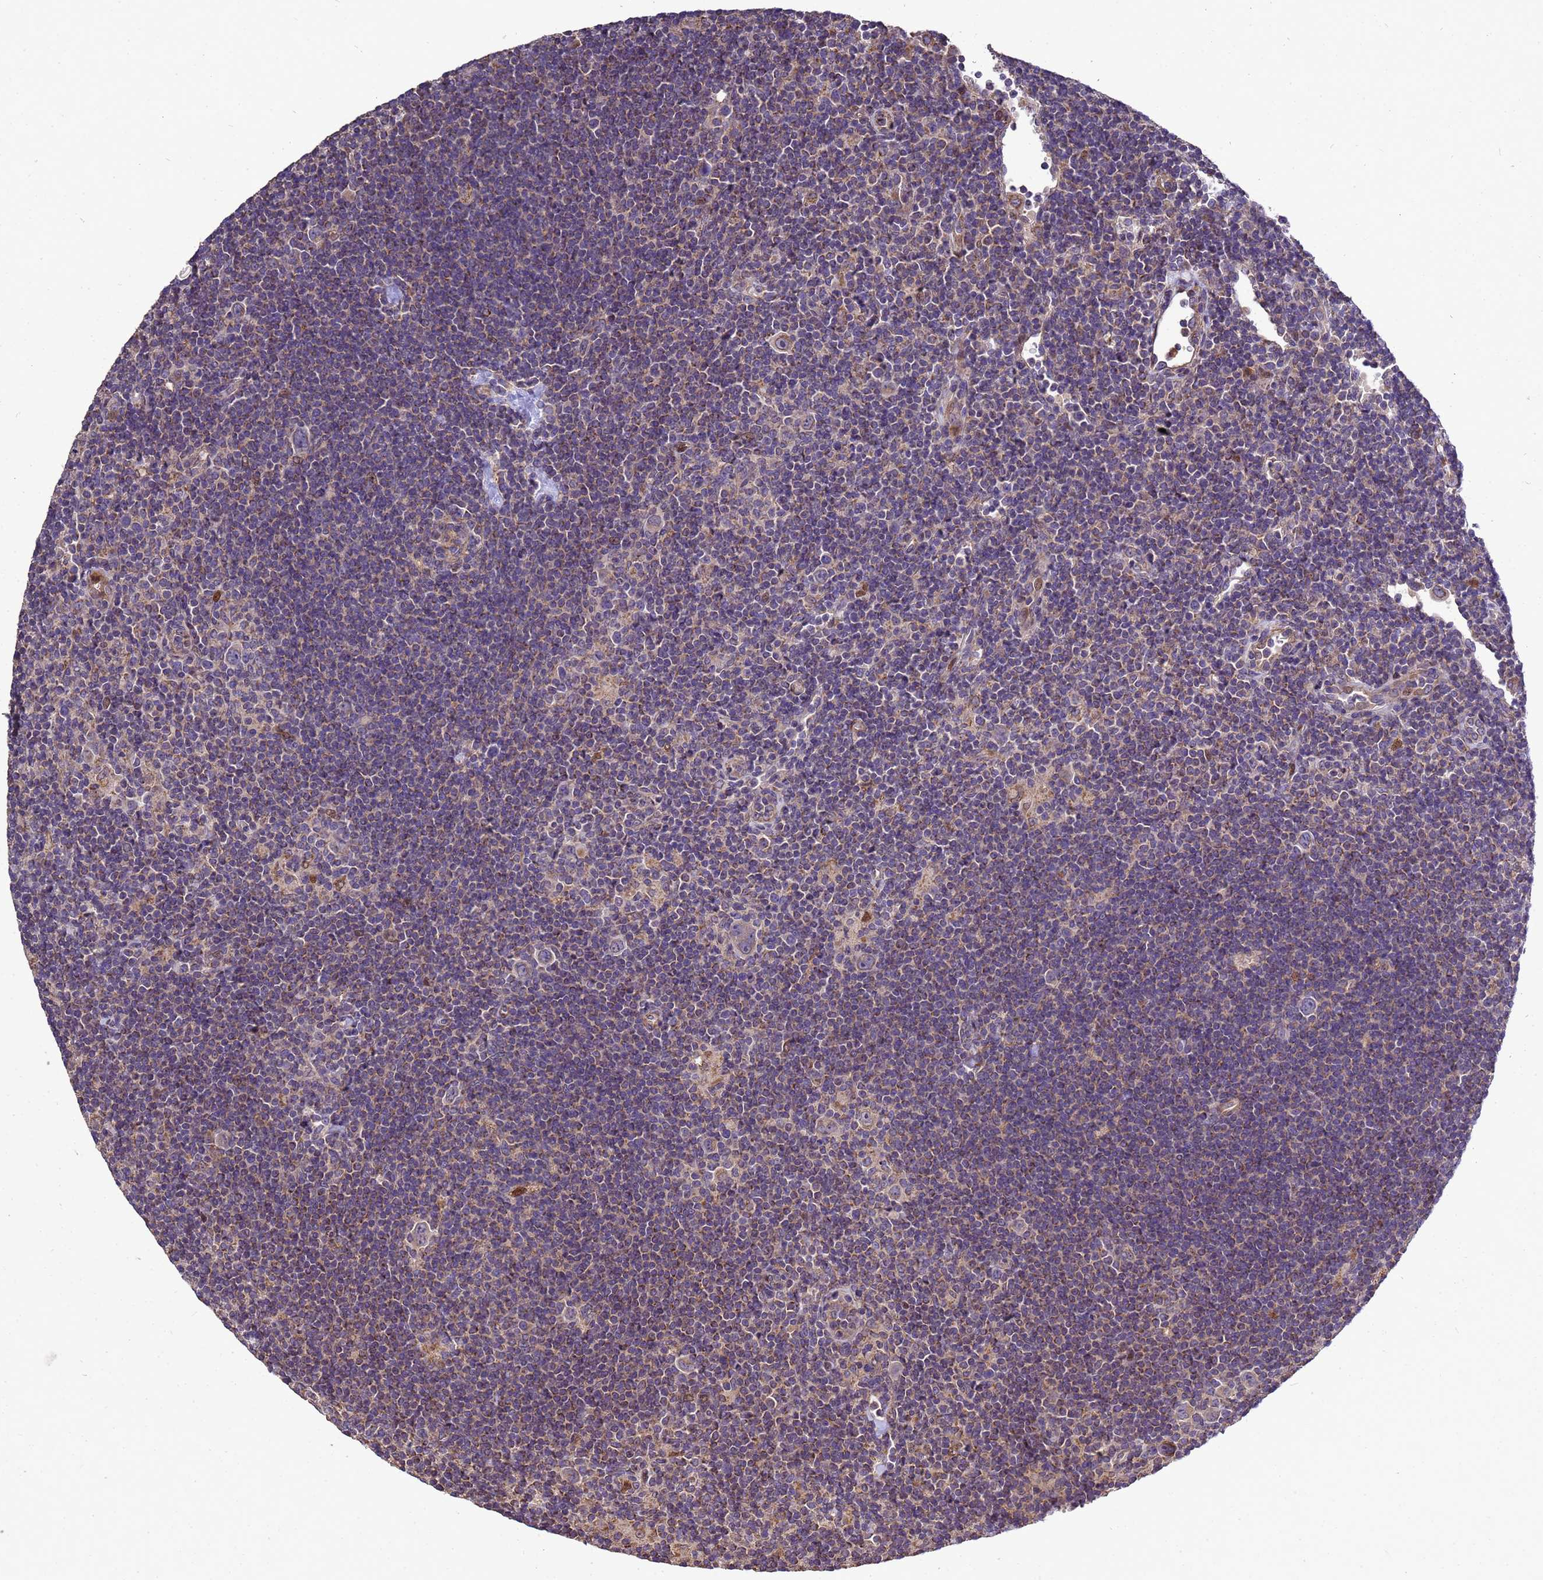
{"staining": {"intensity": "moderate", "quantity": "<25%", "location": "cytoplasmic/membranous"}, "tissue": "lymphoma", "cell_type": "Tumor cells", "image_type": "cancer", "snomed": [{"axis": "morphology", "description": "Hodgkin's disease, NOS"}, {"axis": "topography", "description": "Lymph node"}], "caption": "Protein staining displays moderate cytoplasmic/membranous expression in approximately <25% of tumor cells in Hodgkin's disease.", "gene": "RSPRY1", "patient": {"sex": "female", "age": 57}}